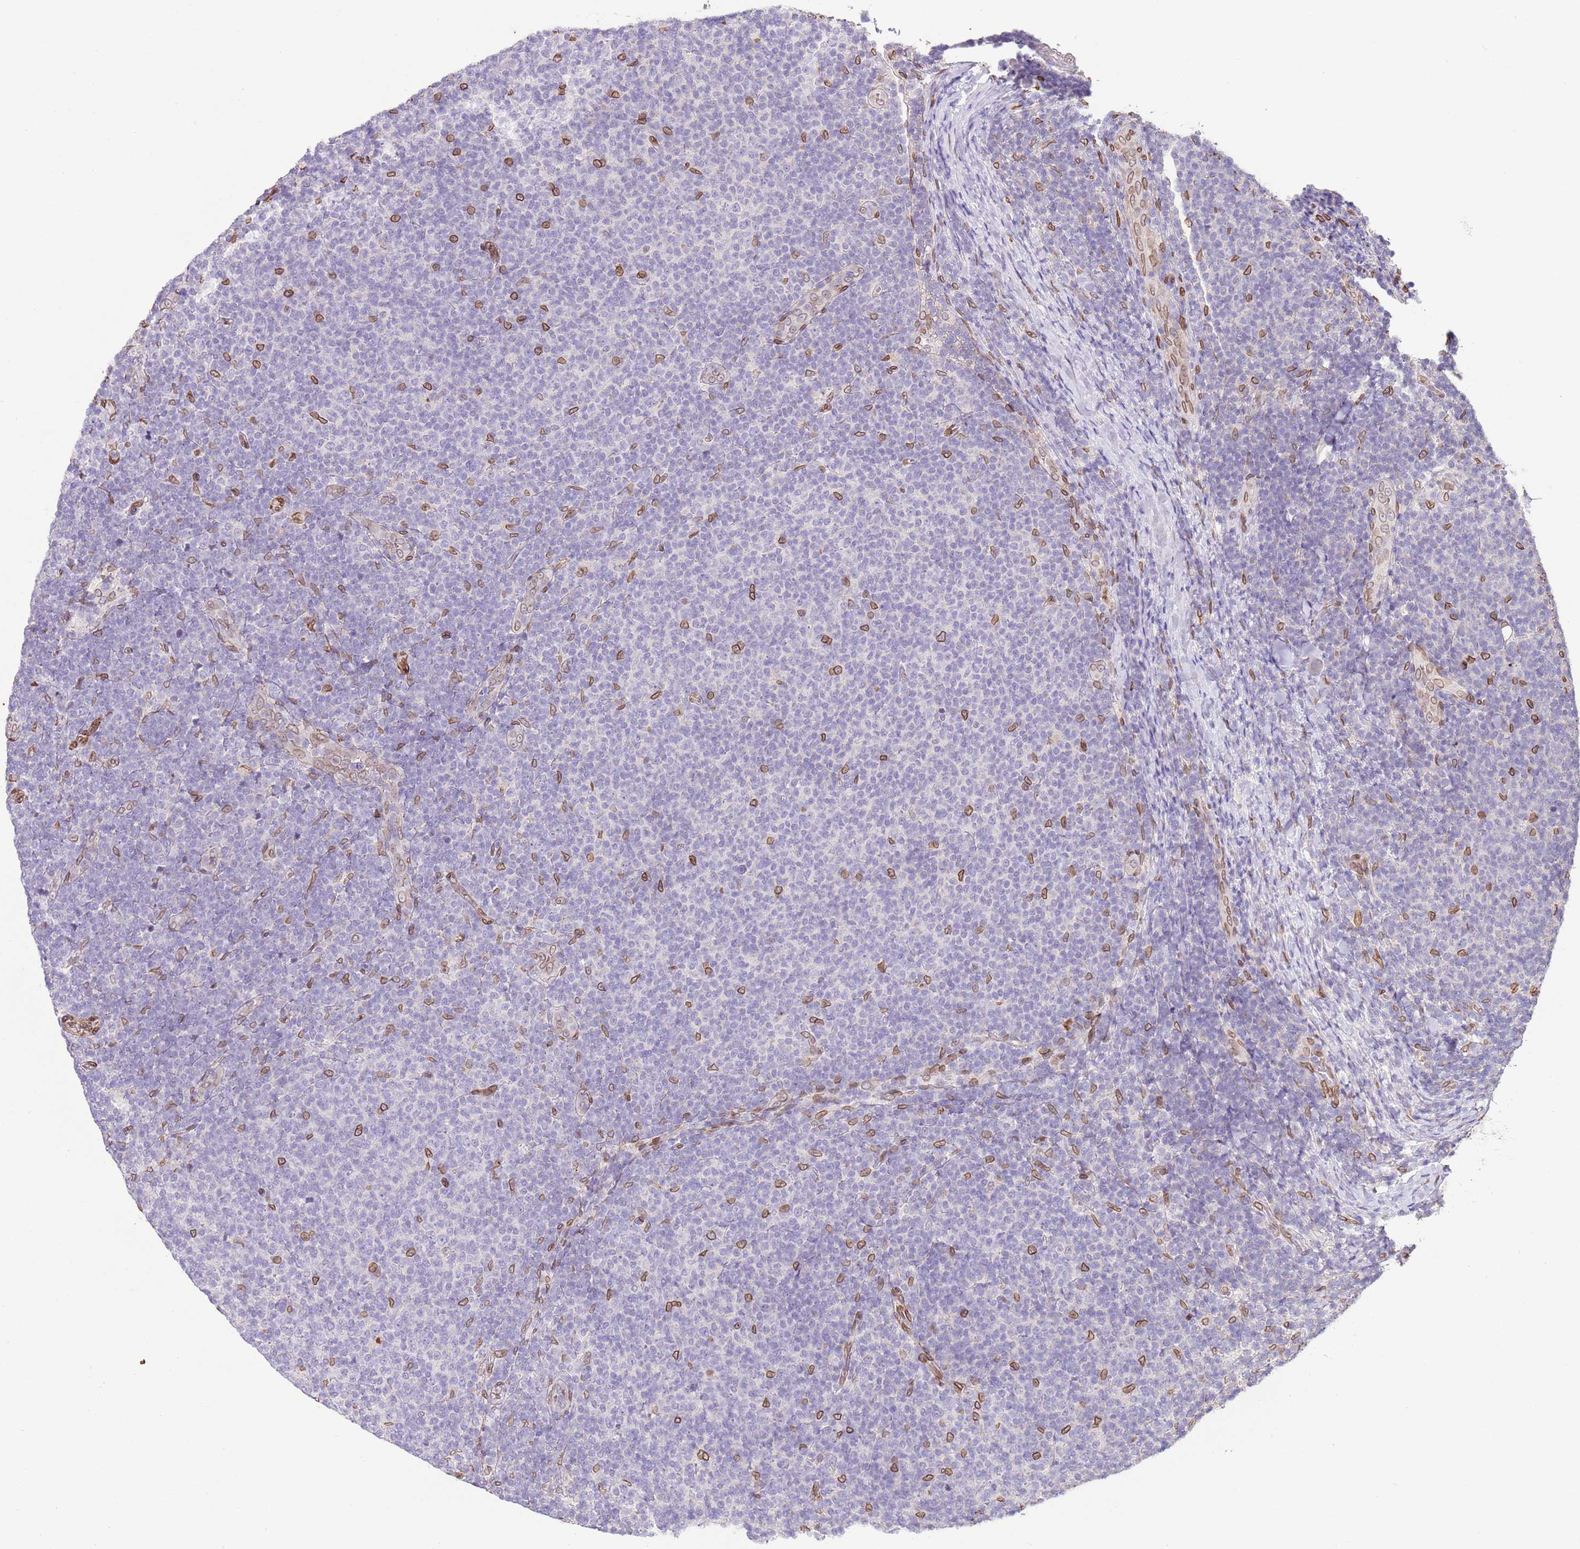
{"staining": {"intensity": "negative", "quantity": "none", "location": "none"}, "tissue": "lymphoma", "cell_type": "Tumor cells", "image_type": "cancer", "snomed": [{"axis": "morphology", "description": "Malignant lymphoma, non-Hodgkin's type, Low grade"}, {"axis": "topography", "description": "Lymph node"}], "caption": "This image is of low-grade malignant lymphoma, non-Hodgkin's type stained with immunohistochemistry to label a protein in brown with the nuclei are counter-stained blue. There is no staining in tumor cells.", "gene": "TMEM47", "patient": {"sex": "male", "age": 66}}